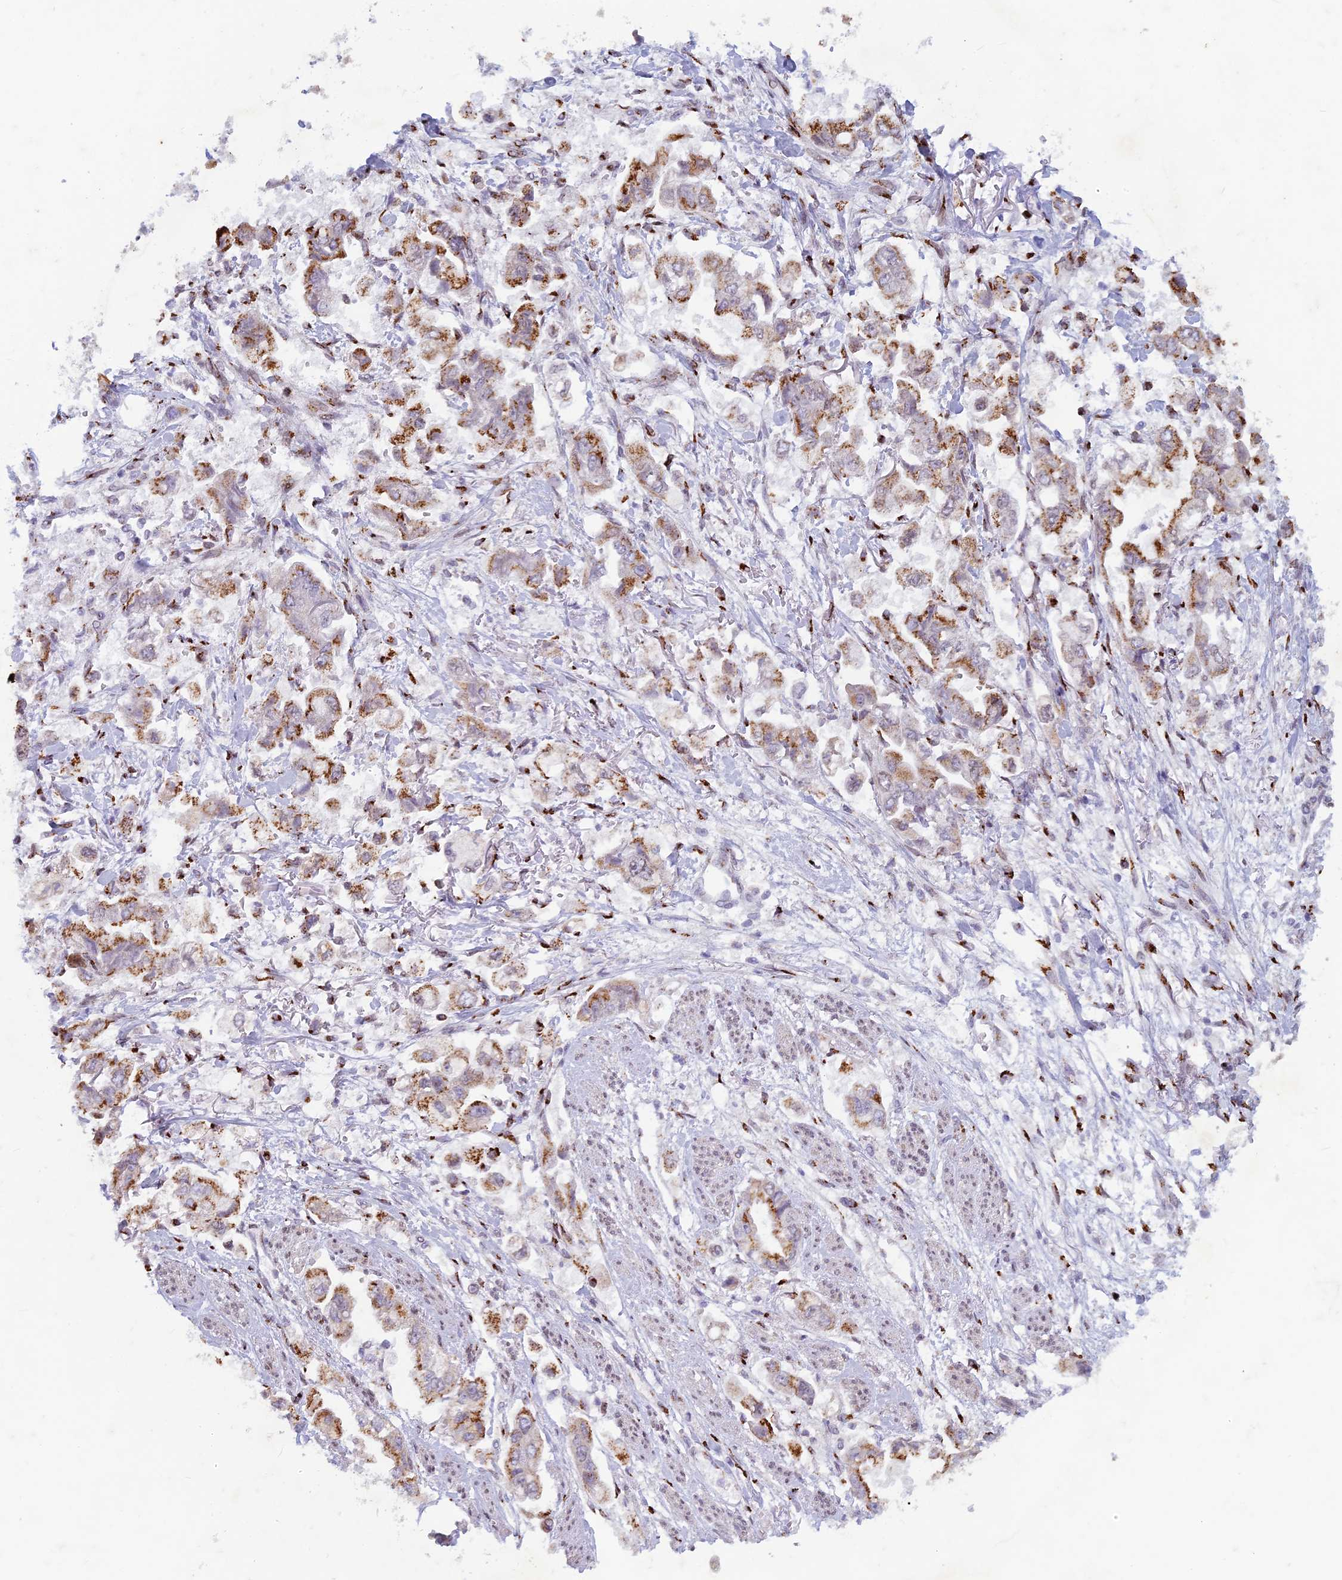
{"staining": {"intensity": "moderate", "quantity": ">75%", "location": "cytoplasmic/membranous"}, "tissue": "stomach cancer", "cell_type": "Tumor cells", "image_type": "cancer", "snomed": [{"axis": "morphology", "description": "Adenocarcinoma, NOS"}, {"axis": "topography", "description": "Stomach"}], "caption": "Brown immunohistochemical staining in human stomach adenocarcinoma exhibits moderate cytoplasmic/membranous expression in approximately >75% of tumor cells.", "gene": "FAM3C", "patient": {"sex": "male", "age": 62}}